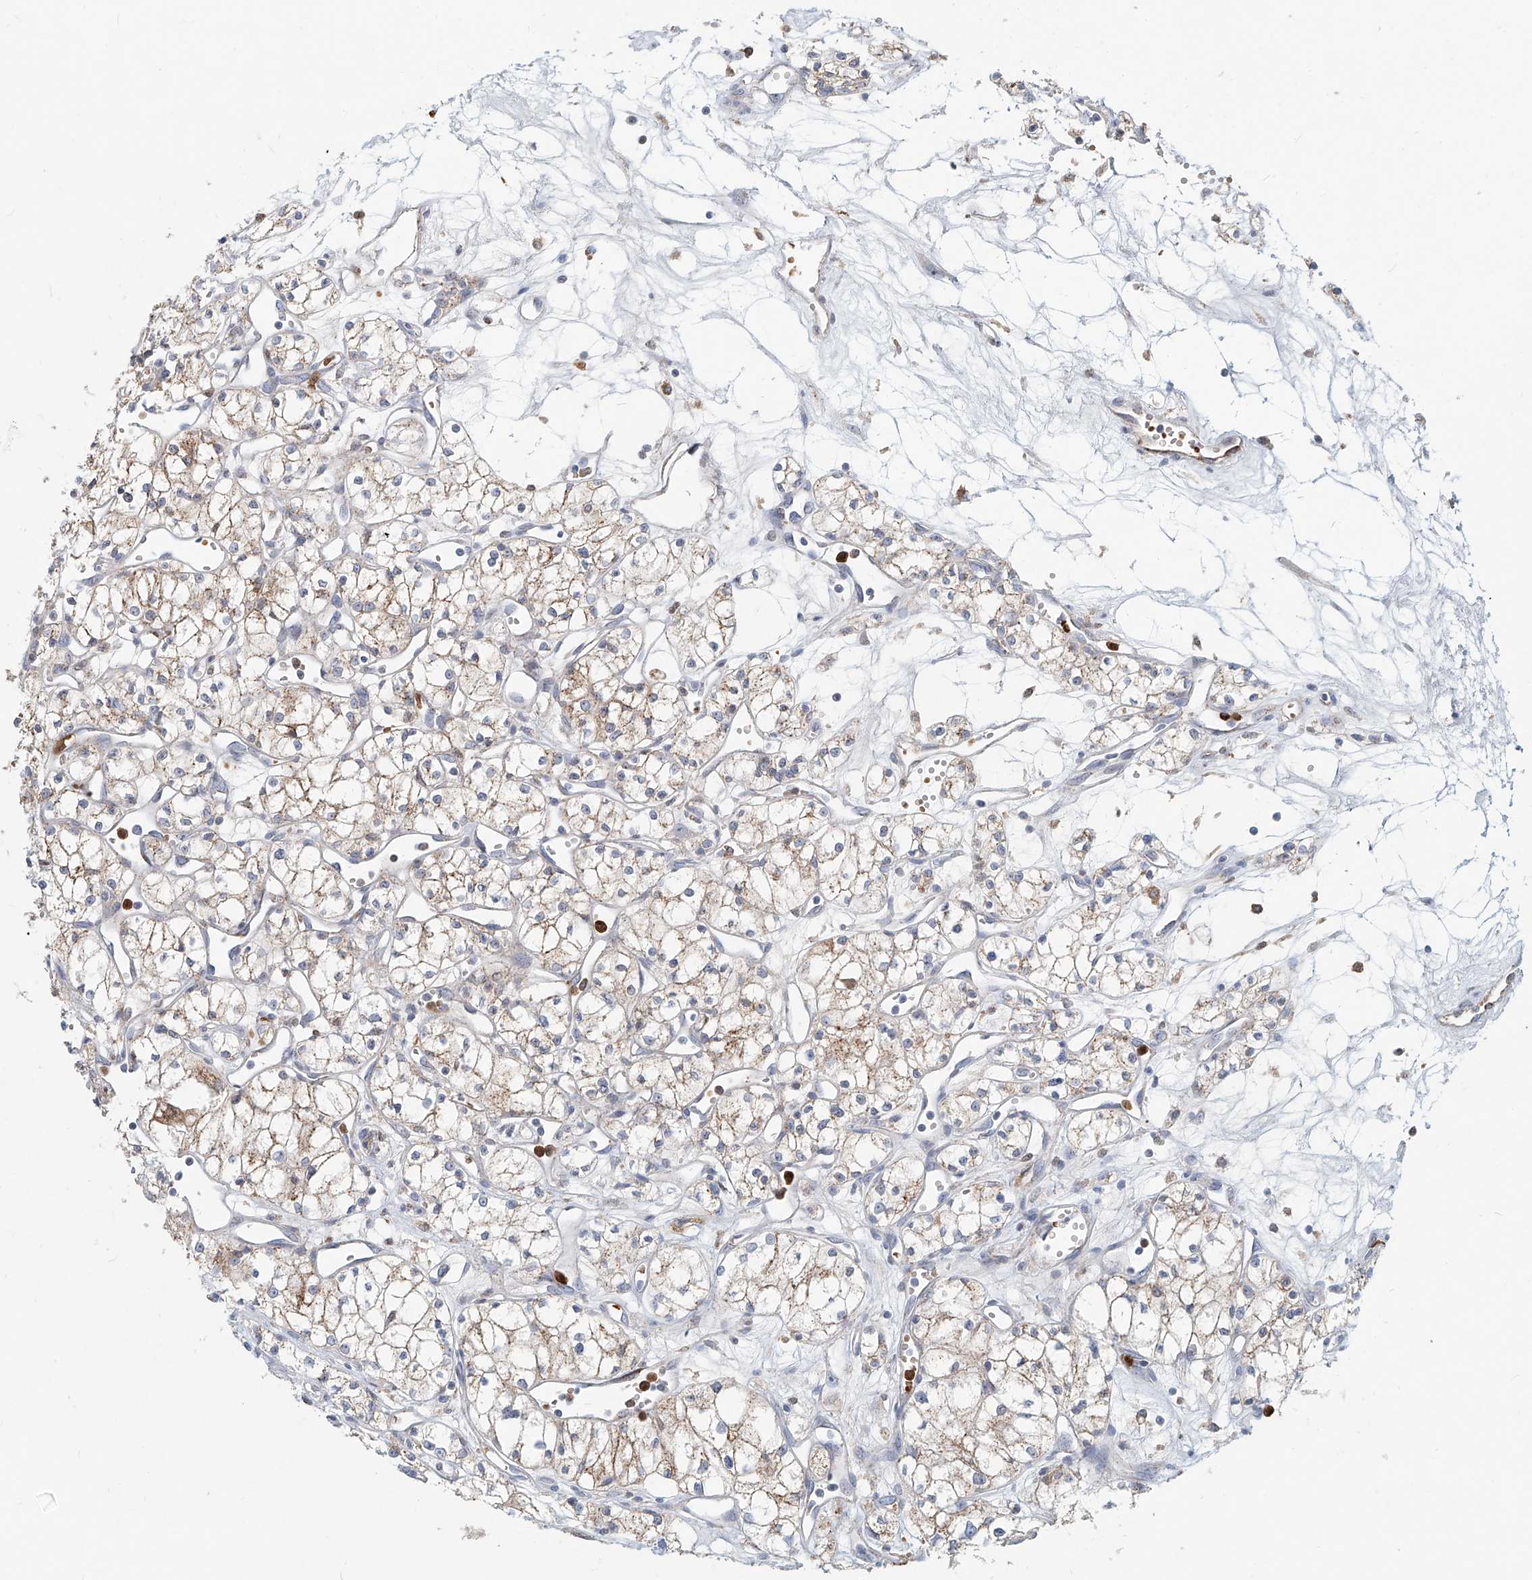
{"staining": {"intensity": "weak", "quantity": ">75%", "location": "cytoplasmic/membranous"}, "tissue": "renal cancer", "cell_type": "Tumor cells", "image_type": "cancer", "snomed": [{"axis": "morphology", "description": "Adenocarcinoma, NOS"}, {"axis": "topography", "description": "Kidney"}], "caption": "Renal cancer stained for a protein shows weak cytoplasmic/membranous positivity in tumor cells.", "gene": "PTPRA", "patient": {"sex": "male", "age": 59}}